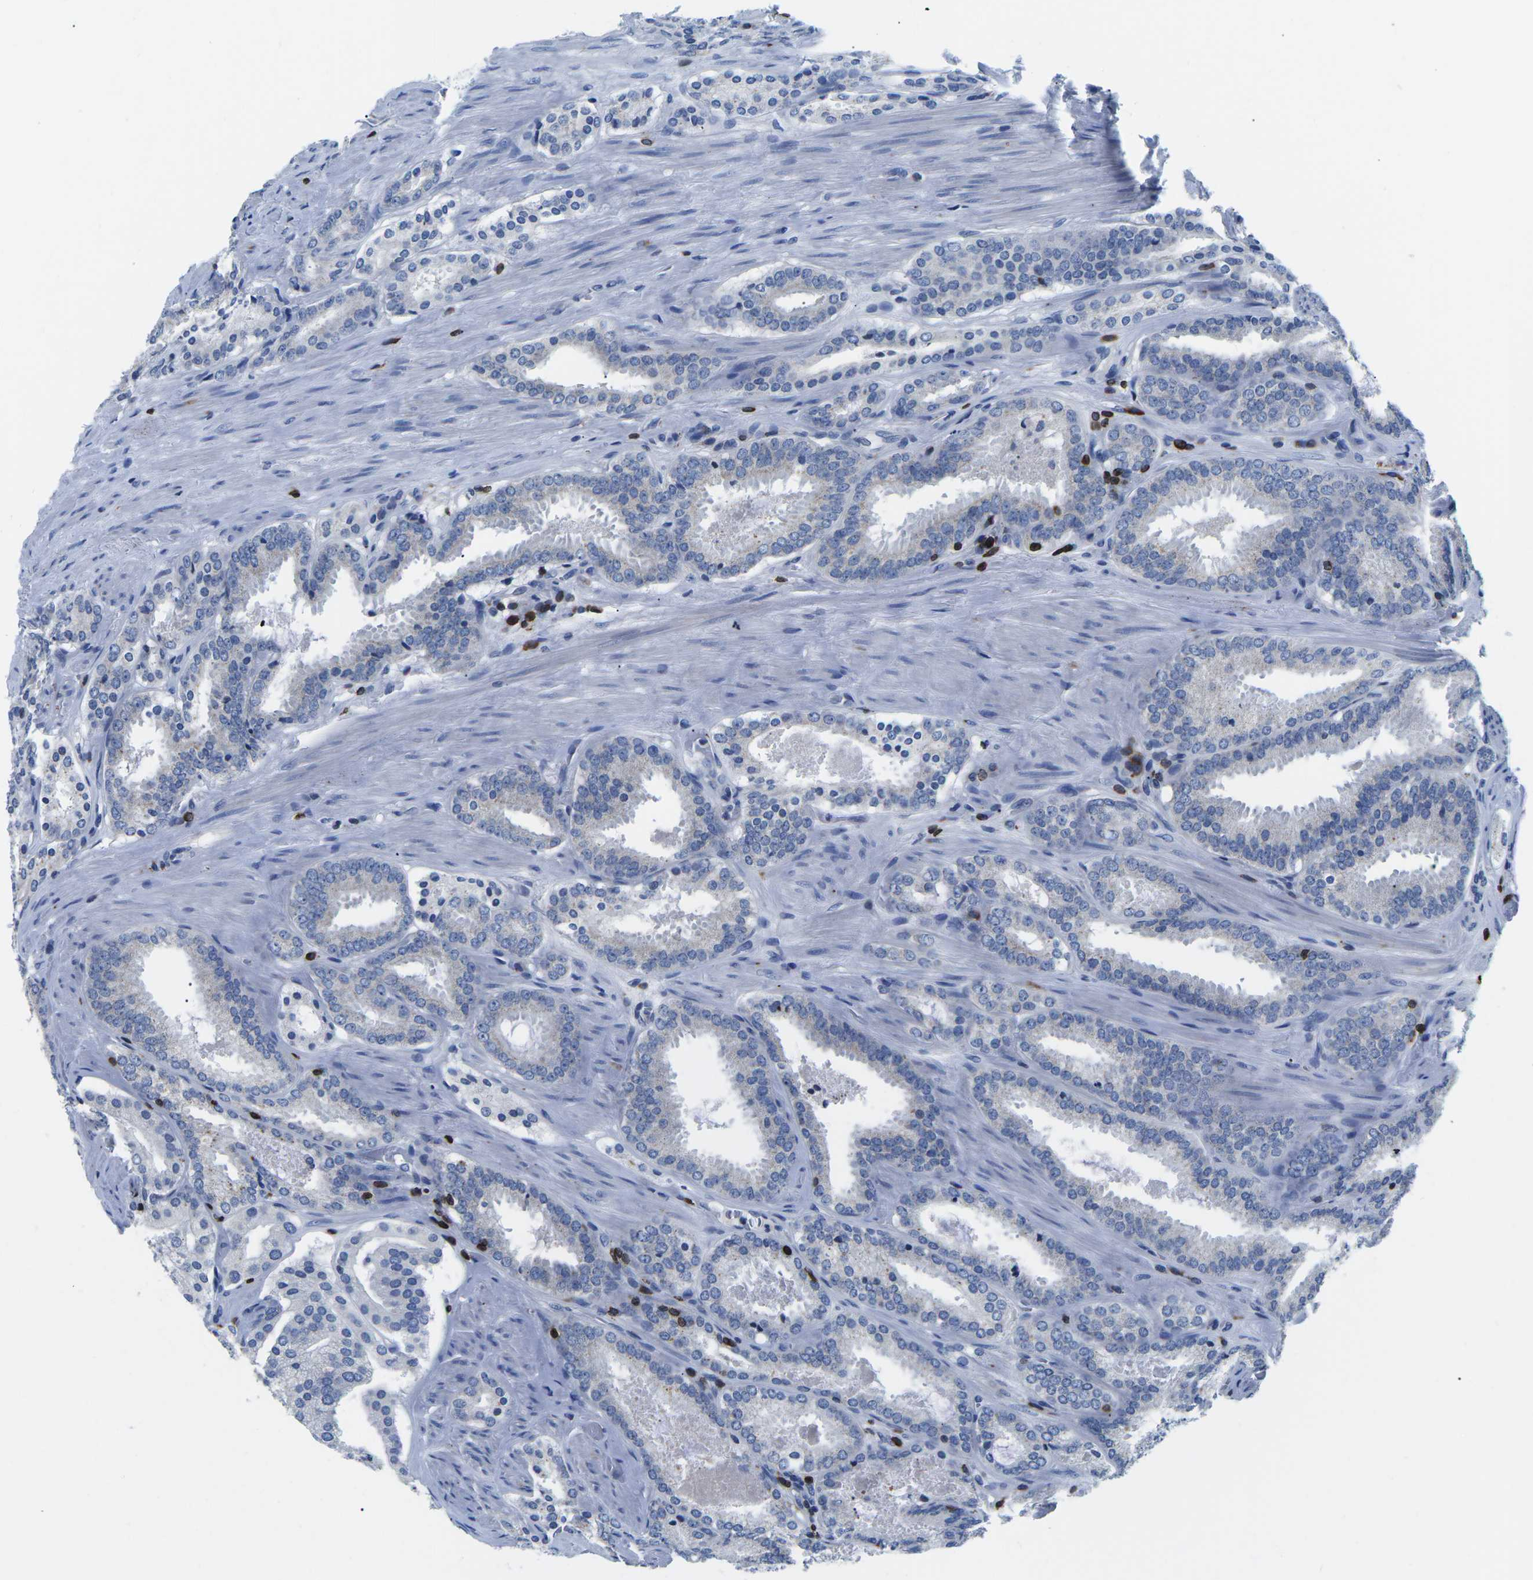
{"staining": {"intensity": "negative", "quantity": "none", "location": "none"}, "tissue": "prostate cancer", "cell_type": "Tumor cells", "image_type": "cancer", "snomed": [{"axis": "morphology", "description": "Adenocarcinoma, Low grade"}, {"axis": "topography", "description": "Prostate"}], "caption": "The photomicrograph reveals no staining of tumor cells in prostate cancer.", "gene": "CTSW", "patient": {"sex": "male", "age": 69}}